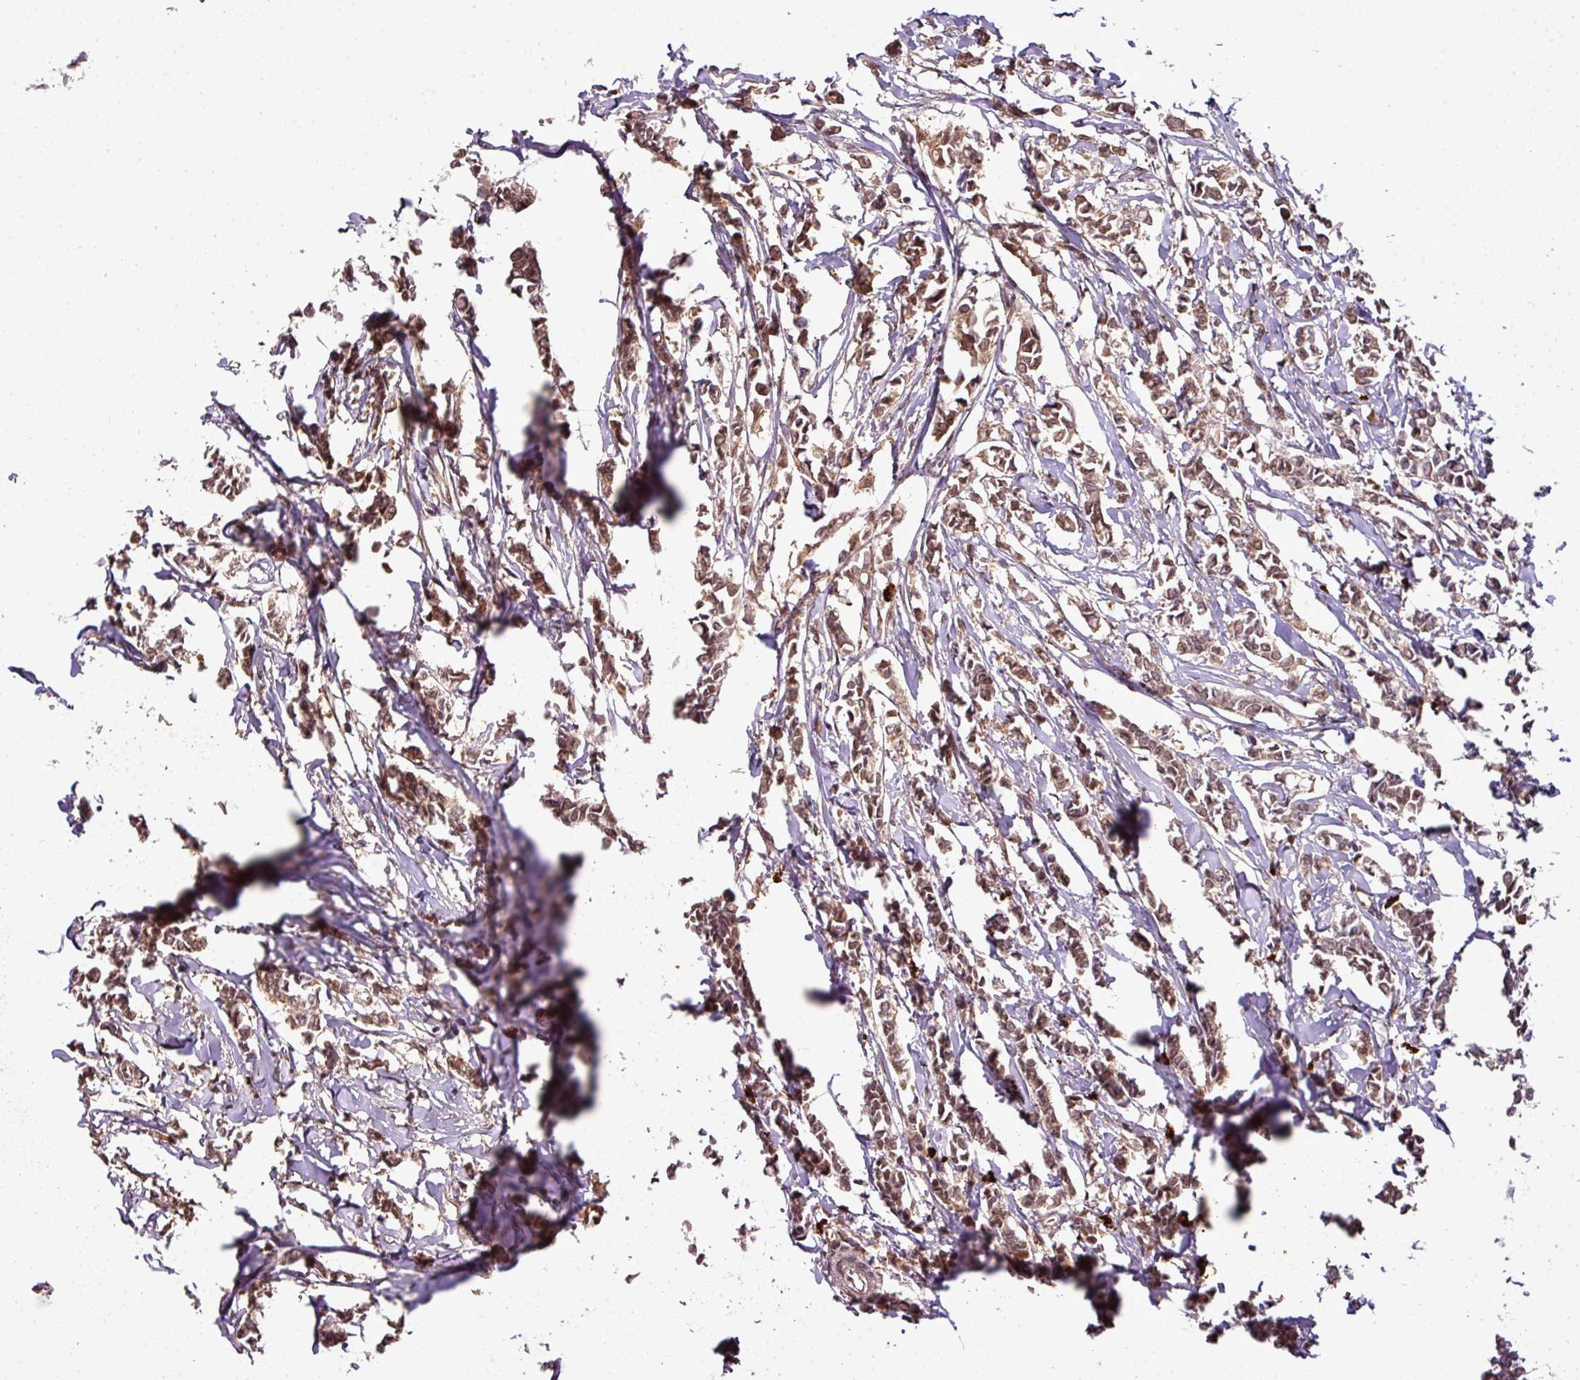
{"staining": {"intensity": "moderate", "quantity": ">75%", "location": "cytoplasmic/membranous"}, "tissue": "breast cancer", "cell_type": "Tumor cells", "image_type": "cancer", "snomed": [{"axis": "morphology", "description": "Duct carcinoma"}, {"axis": "topography", "description": "Breast"}], "caption": "The image exhibits staining of breast cancer, revealing moderate cytoplasmic/membranous protein staining (brown color) within tumor cells.", "gene": "RBM4B", "patient": {"sex": "female", "age": 41}}